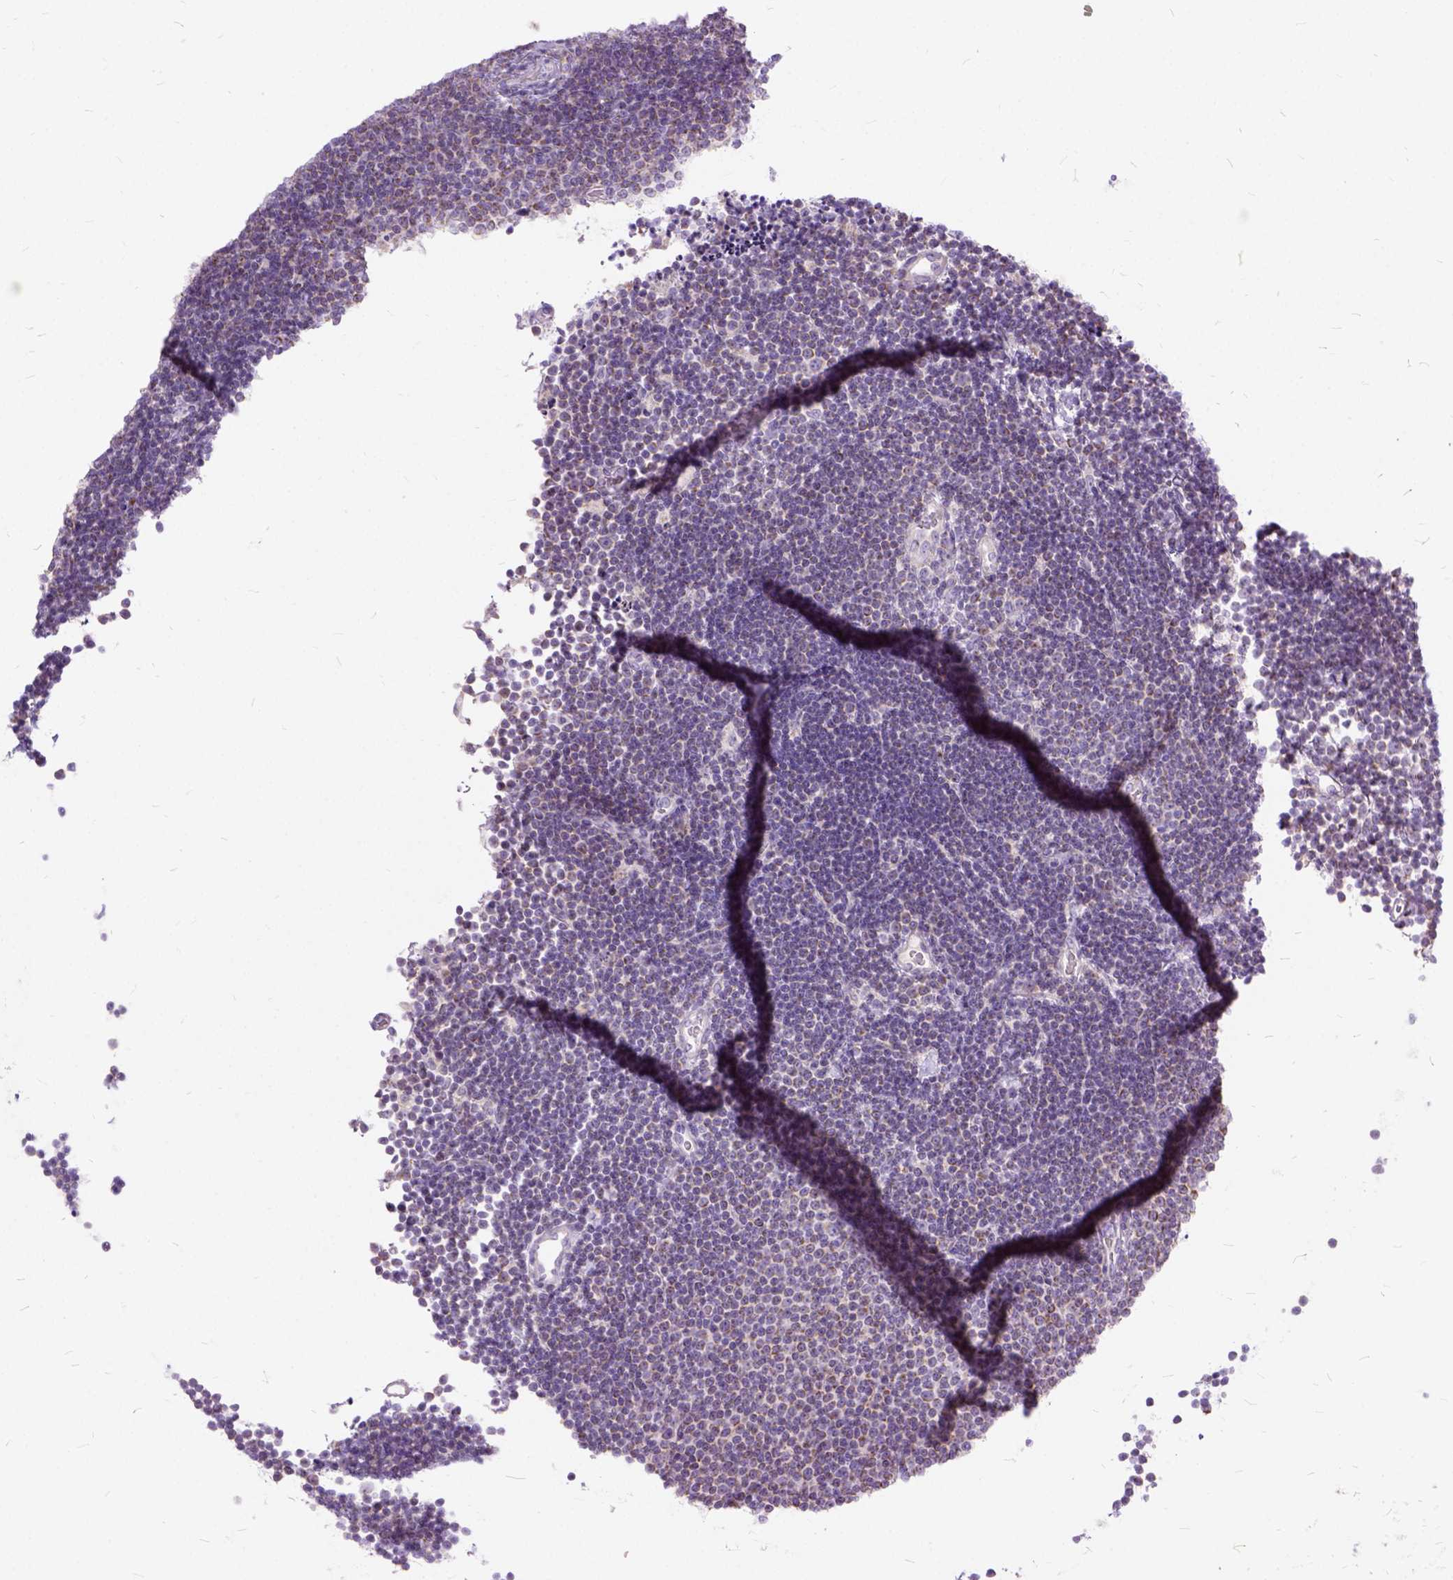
{"staining": {"intensity": "negative", "quantity": "none", "location": "none"}, "tissue": "lymphoma", "cell_type": "Tumor cells", "image_type": "cancer", "snomed": [{"axis": "morphology", "description": "Malignant lymphoma, non-Hodgkin's type, Low grade"}, {"axis": "topography", "description": "Brain"}], "caption": "This is a histopathology image of IHC staining of malignant lymphoma, non-Hodgkin's type (low-grade), which shows no positivity in tumor cells.", "gene": "CTAG2", "patient": {"sex": "female", "age": 66}}